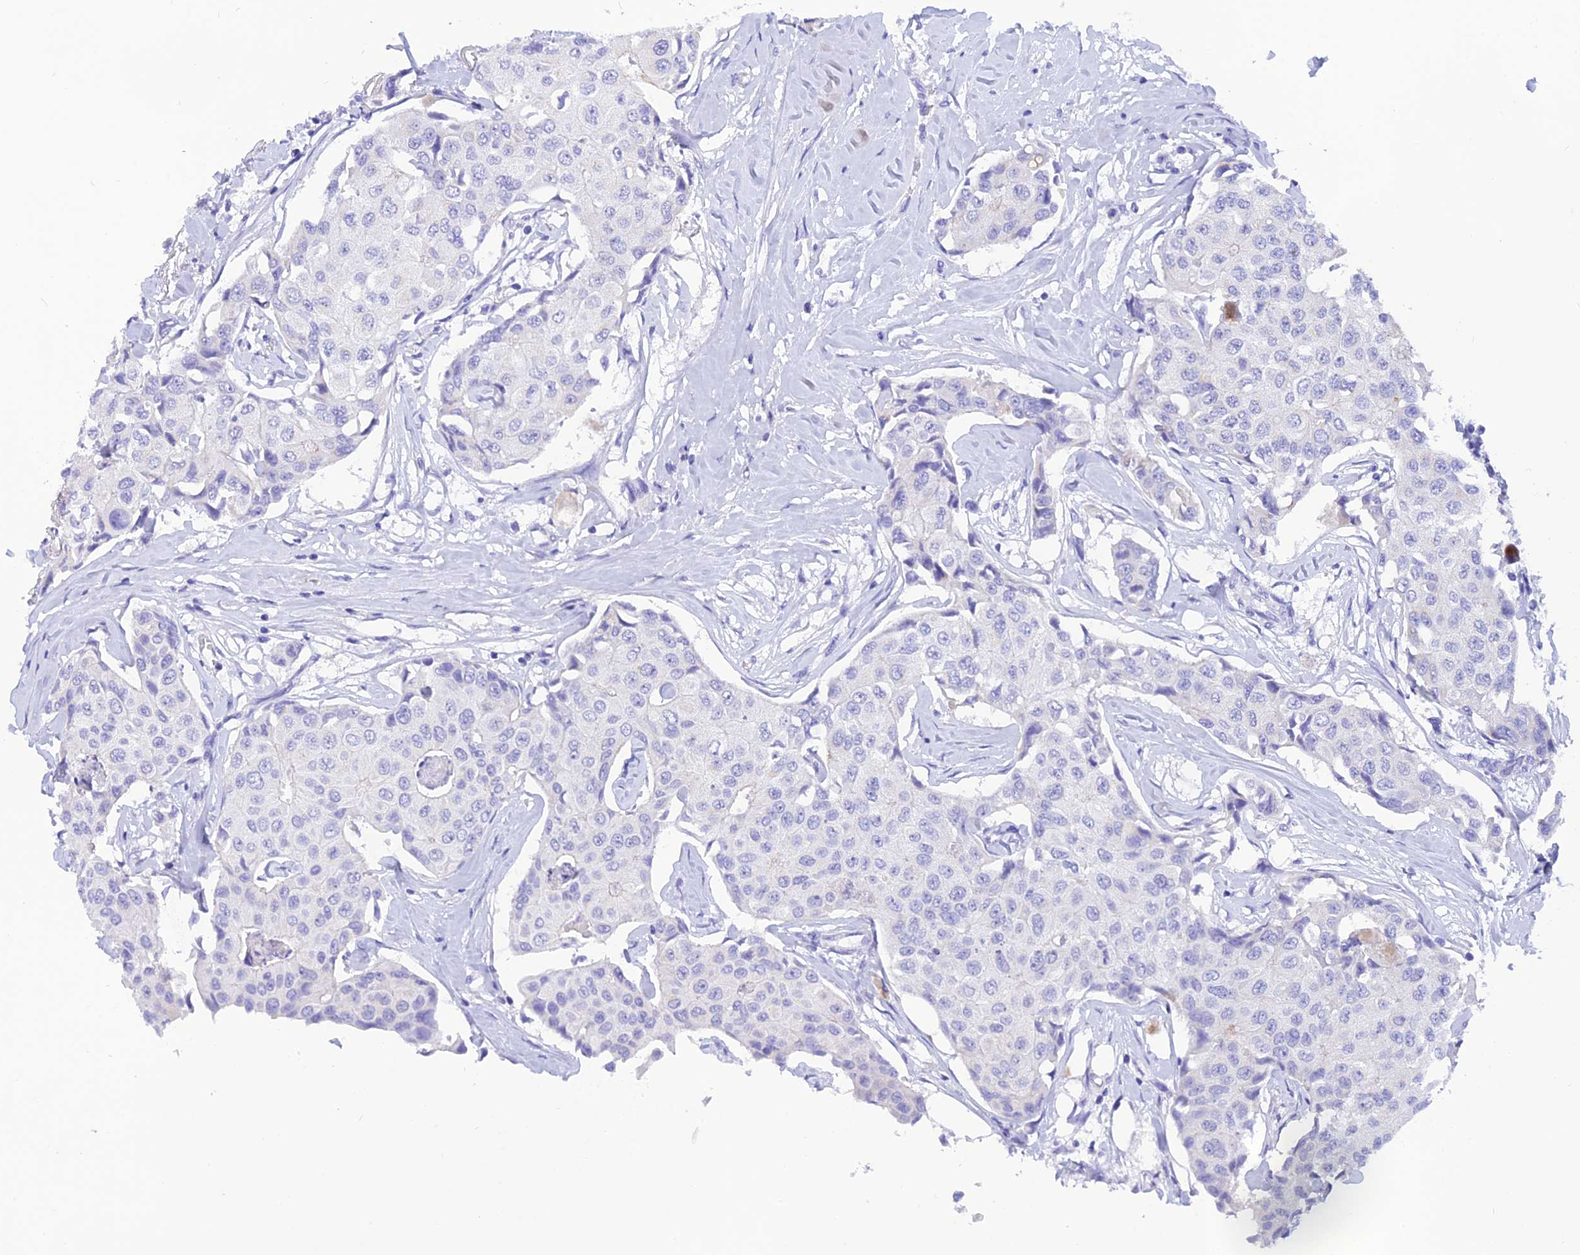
{"staining": {"intensity": "negative", "quantity": "none", "location": "none"}, "tissue": "breast cancer", "cell_type": "Tumor cells", "image_type": "cancer", "snomed": [{"axis": "morphology", "description": "Duct carcinoma"}, {"axis": "topography", "description": "Breast"}], "caption": "A high-resolution micrograph shows IHC staining of breast cancer (intraductal carcinoma), which exhibits no significant expression in tumor cells.", "gene": "KDELR3", "patient": {"sex": "female", "age": 80}}